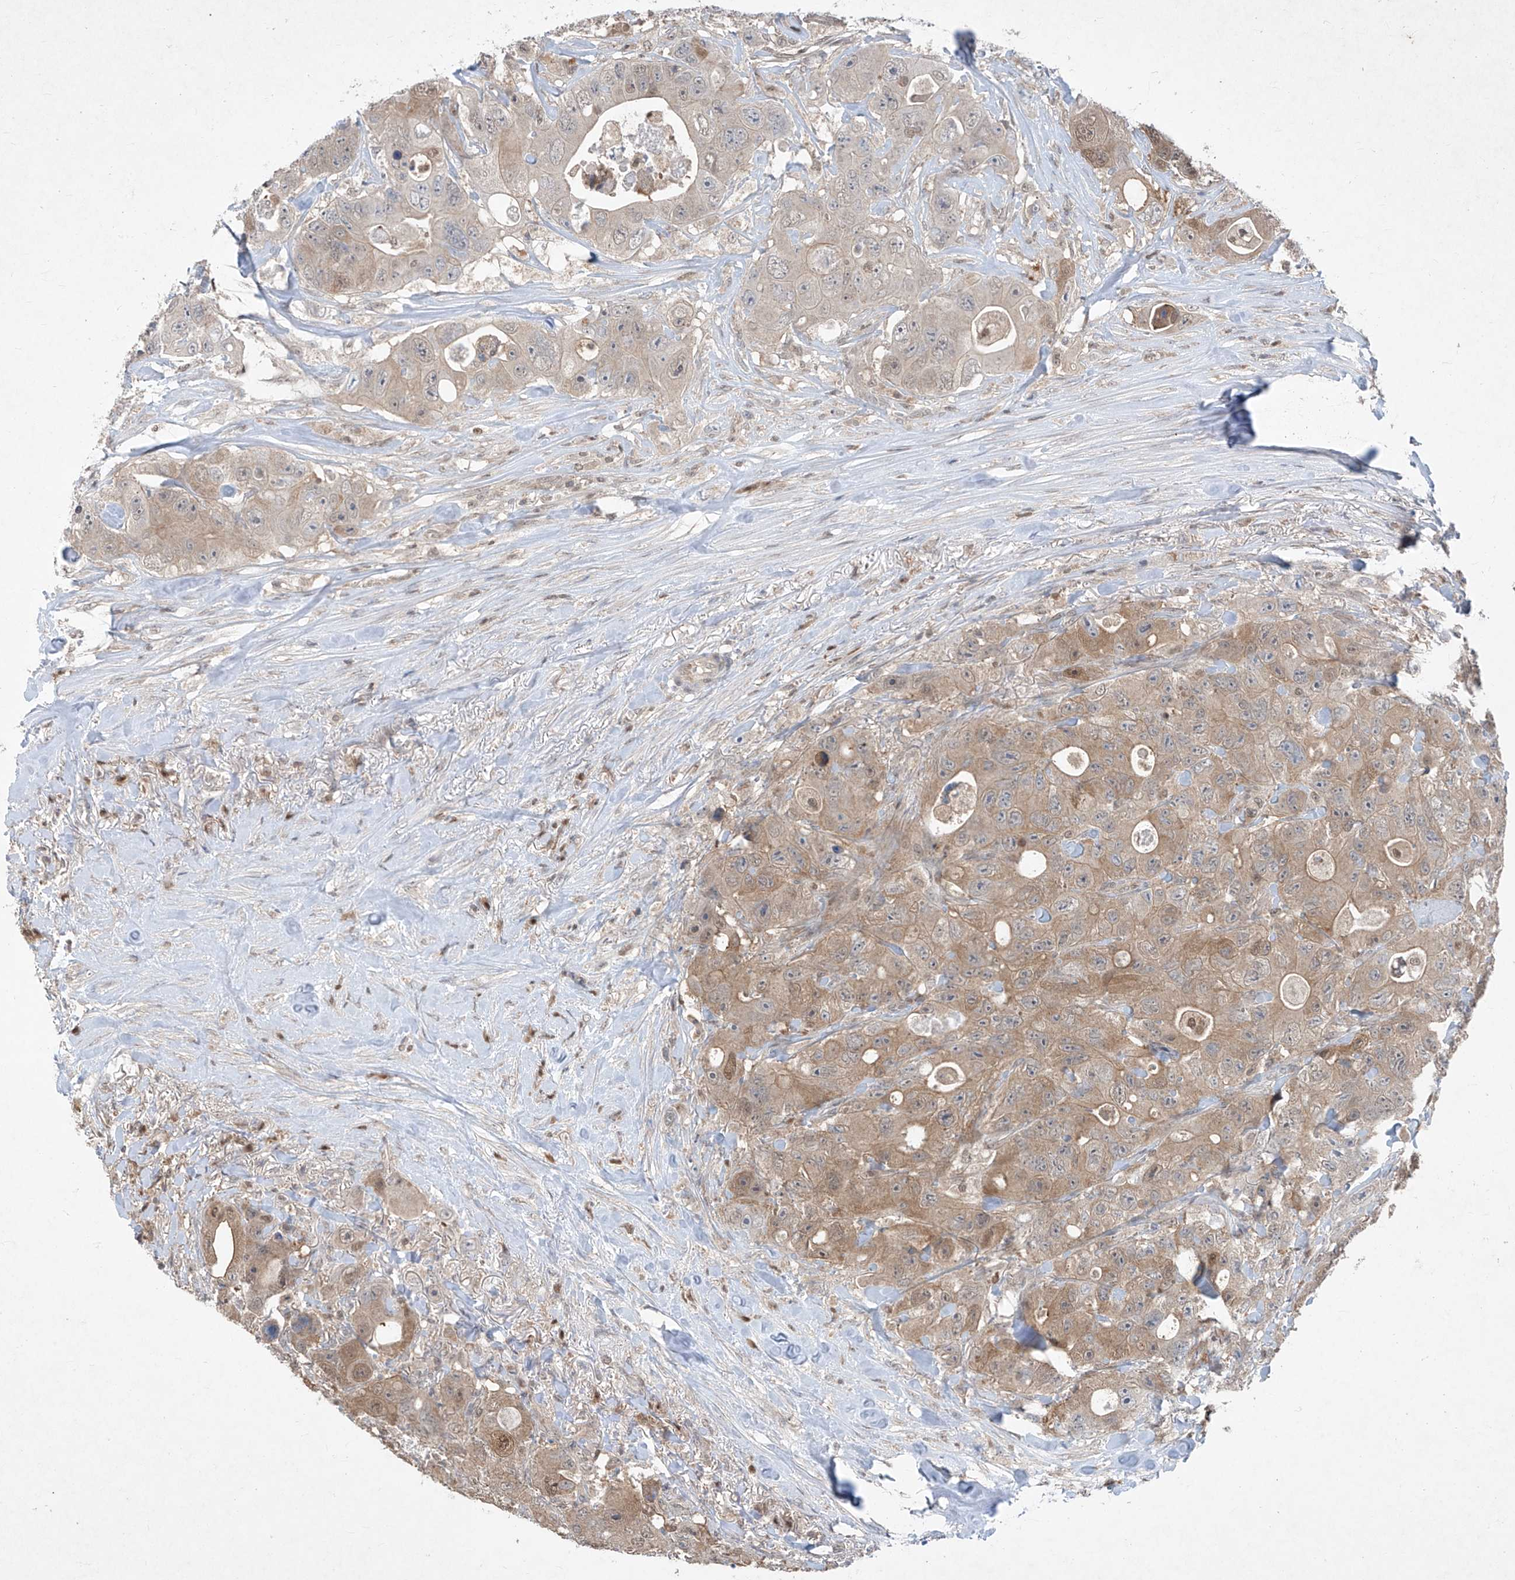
{"staining": {"intensity": "moderate", "quantity": ">75%", "location": "cytoplasmic/membranous,nuclear"}, "tissue": "colorectal cancer", "cell_type": "Tumor cells", "image_type": "cancer", "snomed": [{"axis": "morphology", "description": "Adenocarcinoma, NOS"}, {"axis": "topography", "description": "Colon"}], "caption": "Colorectal cancer stained for a protein (brown) exhibits moderate cytoplasmic/membranous and nuclear positive expression in approximately >75% of tumor cells.", "gene": "ZNF358", "patient": {"sex": "female", "age": 46}}